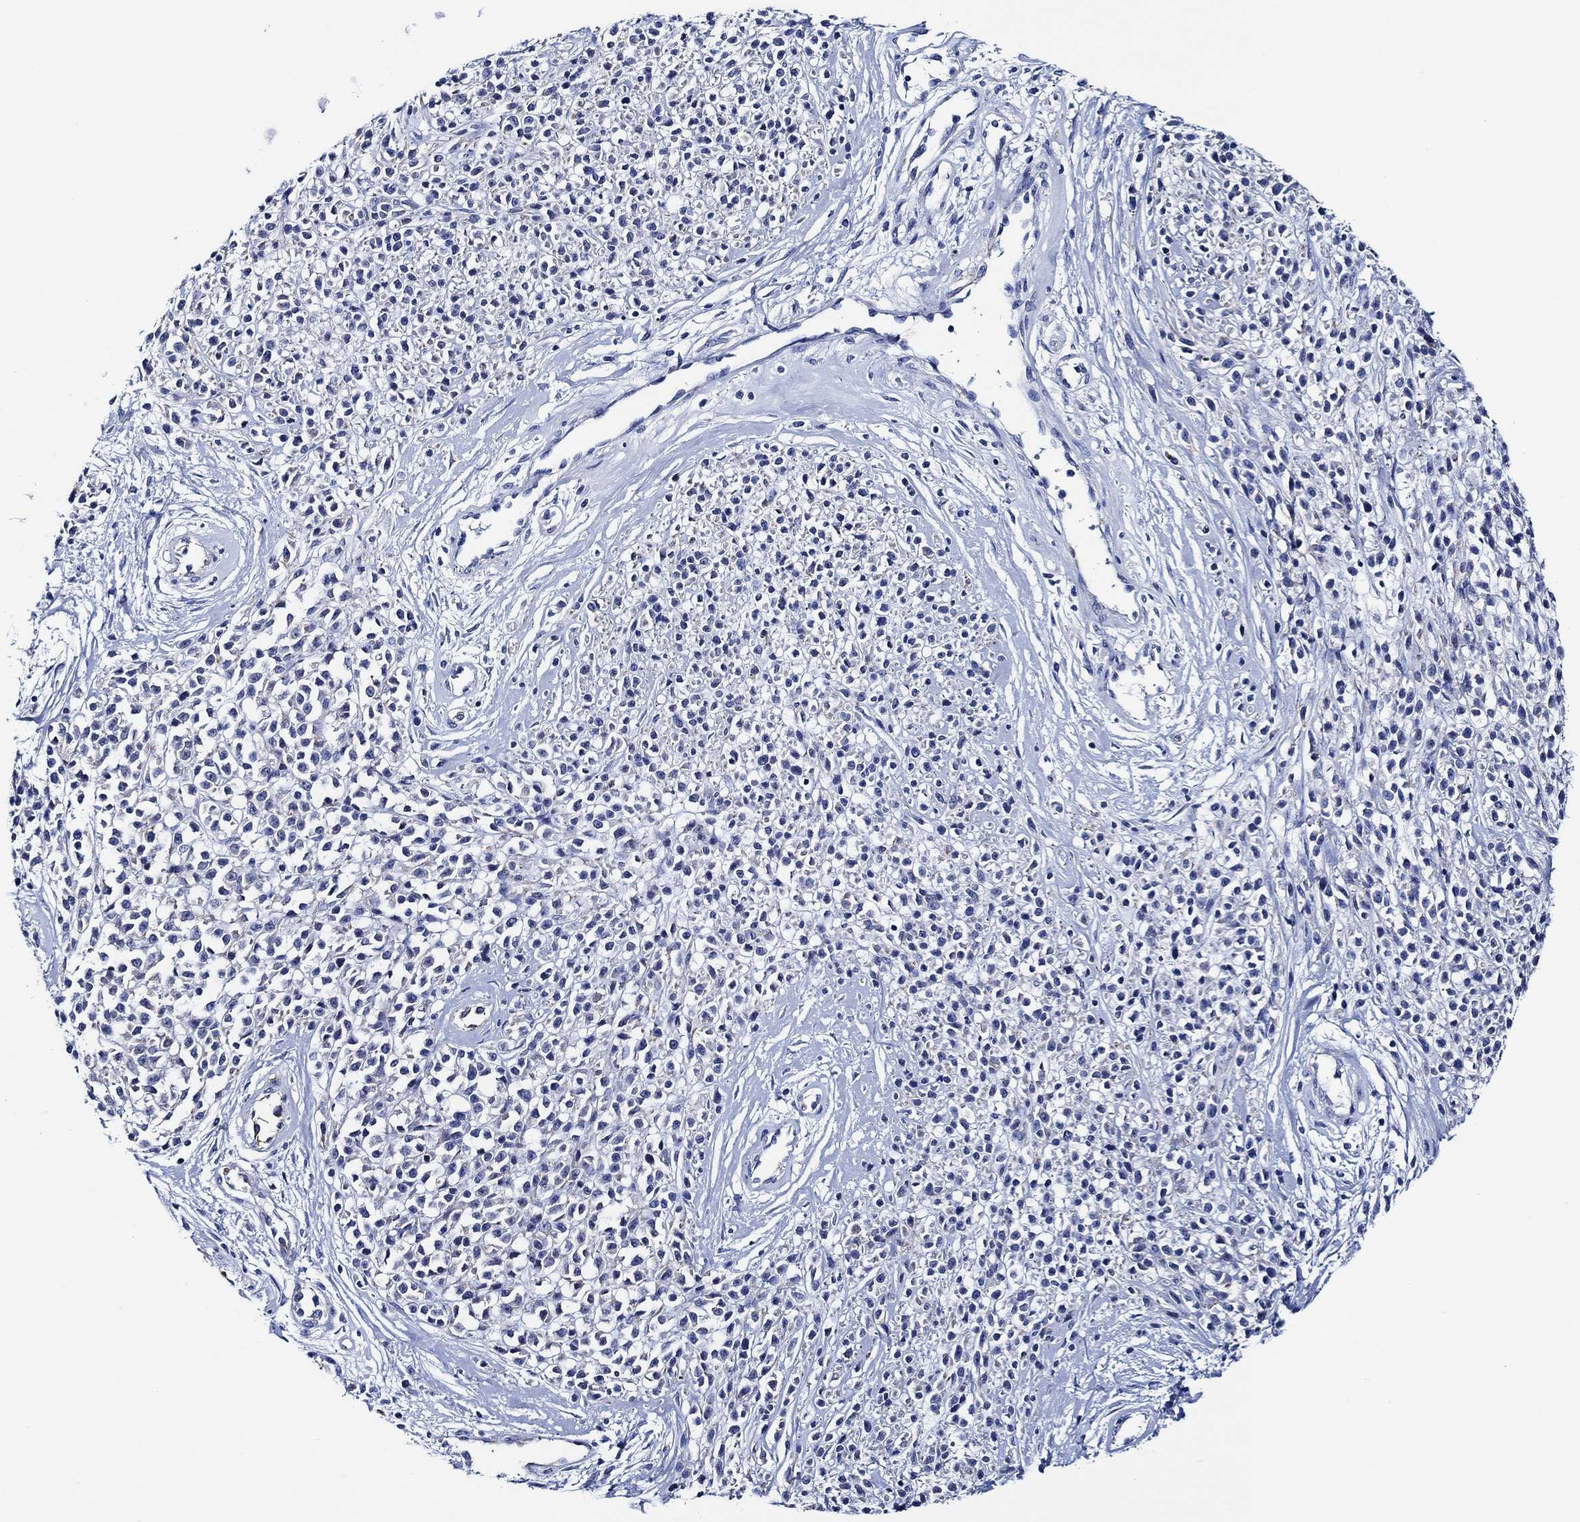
{"staining": {"intensity": "negative", "quantity": "none", "location": "none"}, "tissue": "melanoma", "cell_type": "Tumor cells", "image_type": "cancer", "snomed": [{"axis": "morphology", "description": "Malignant melanoma, NOS"}, {"axis": "topography", "description": "Skin"}, {"axis": "topography", "description": "Skin of trunk"}], "caption": "Immunohistochemical staining of human malignant melanoma displays no significant positivity in tumor cells. (Brightfield microscopy of DAB IHC at high magnification).", "gene": "WDR62", "patient": {"sex": "male", "age": 74}}